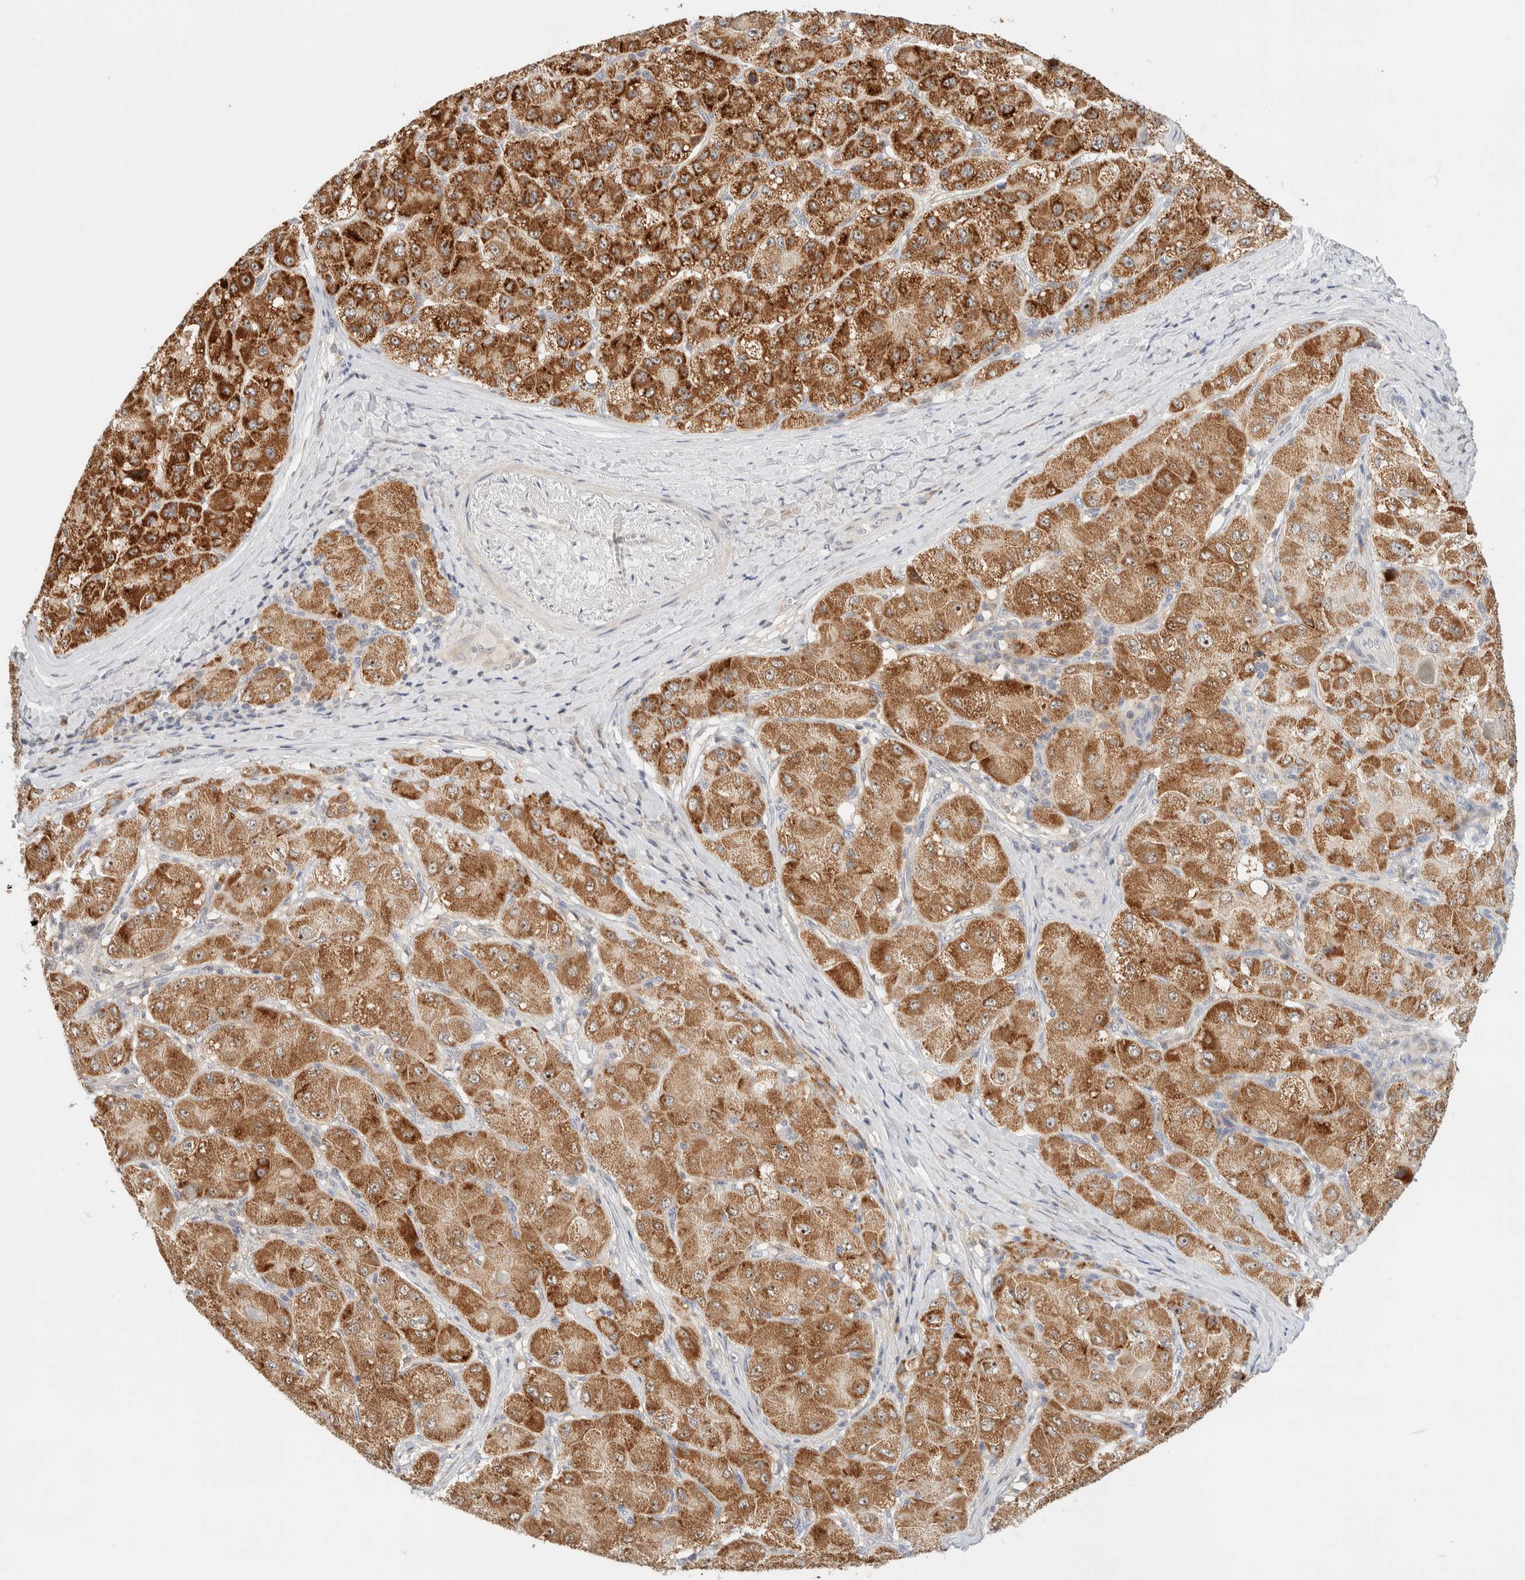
{"staining": {"intensity": "strong", "quantity": ">75%", "location": "cytoplasmic/membranous"}, "tissue": "liver cancer", "cell_type": "Tumor cells", "image_type": "cancer", "snomed": [{"axis": "morphology", "description": "Carcinoma, Hepatocellular, NOS"}, {"axis": "topography", "description": "Liver"}], "caption": "Immunohistochemical staining of human liver hepatocellular carcinoma displays strong cytoplasmic/membranous protein expression in about >75% of tumor cells.", "gene": "HDHD3", "patient": {"sex": "male", "age": 80}}